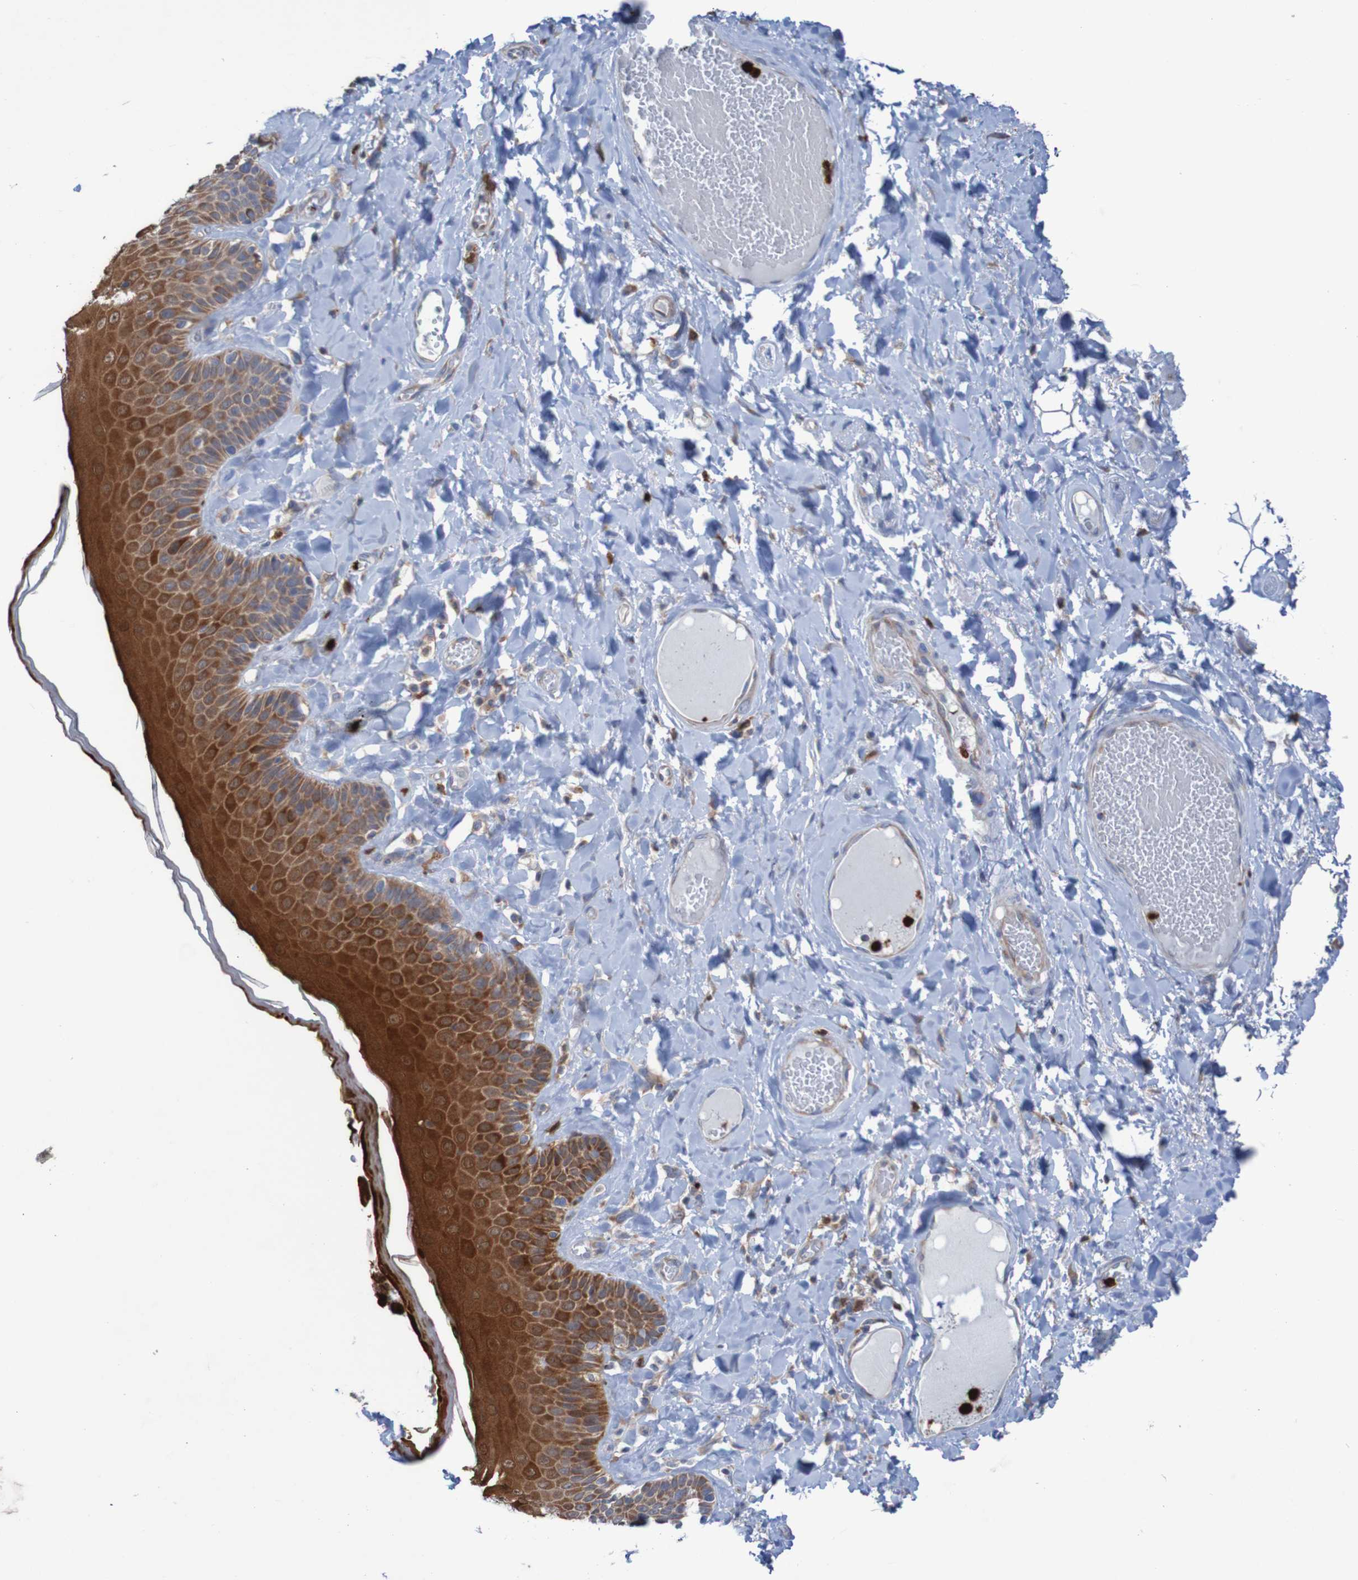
{"staining": {"intensity": "strong", "quantity": "25%-75%", "location": "cytoplasmic/membranous"}, "tissue": "skin", "cell_type": "Epidermal cells", "image_type": "normal", "snomed": [{"axis": "morphology", "description": "Normal tissue, NOS"}, {"axis": "topography", "description": "Anal"}], "caption": "Immunohistochemical staining of normal human skin shows high levels of strong cytoplasmic/membranous positivity in approximately 25%-75% of epidermal cells.", "gene": "PARP4", "patient": {"sex": "male", "age": 69}}